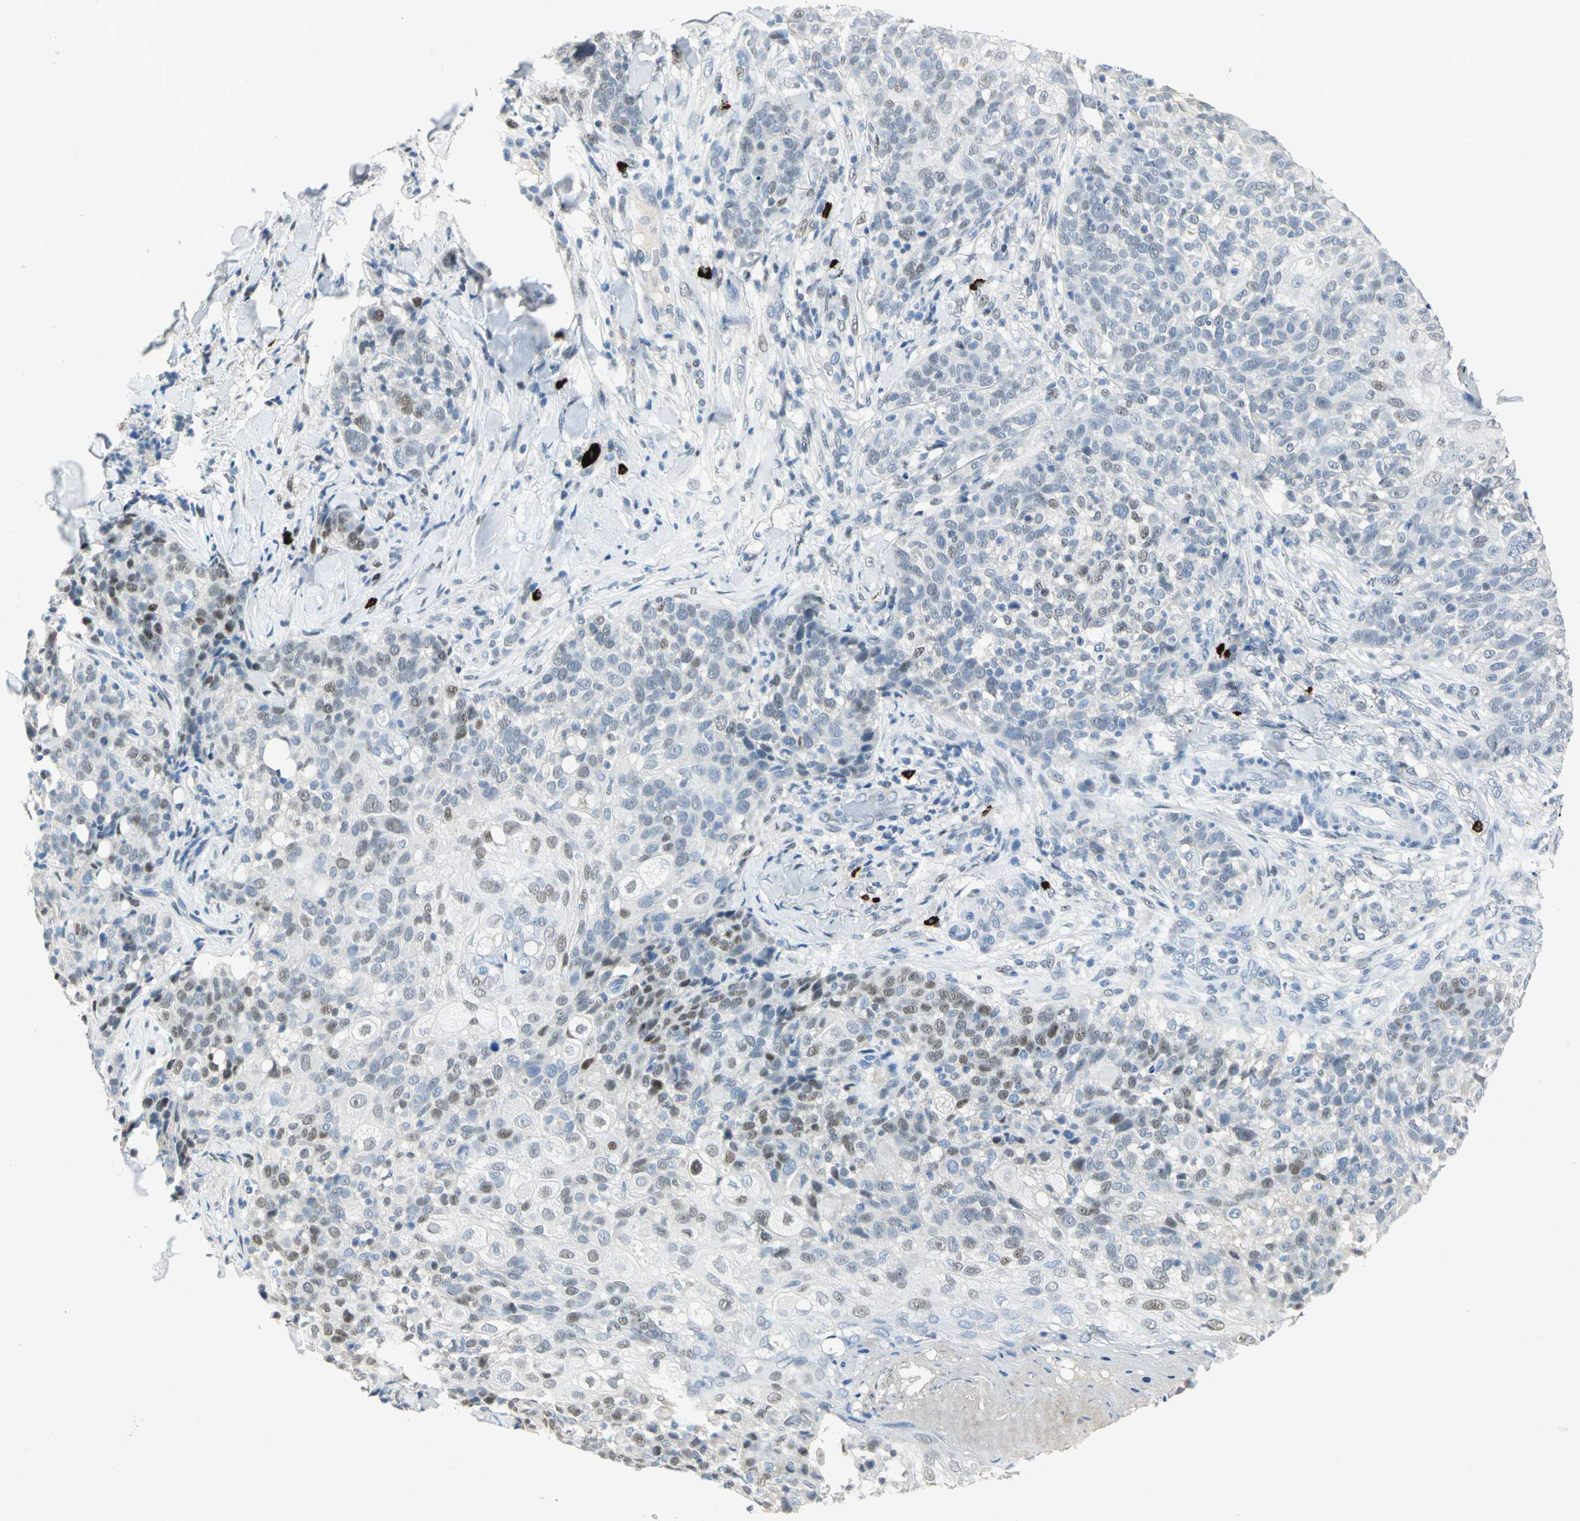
{"staining": {"intensity": "weak", "quantity": "25%-75%", "location": "nuclear"}, "tissue": "skin cancer", "cell_type": "Tumor cells", "image_type": "cancer", "snomed": [{"axis": "morphology", "description": "Normal tissue, NOS"}, {"axis": "morphology", "description": "Squamous cell carcinoma, NOS"}, {"axis": "topography", "description": "Skin"}], "caption": "About 25%-75% of tumor cells in squamous cell carcinoma (skin) show weak nuclear protein expression as visualized by brown immunohistochemical staining.", "gene": "NAB2", "patient": {"sex": "female", "age": 83}}